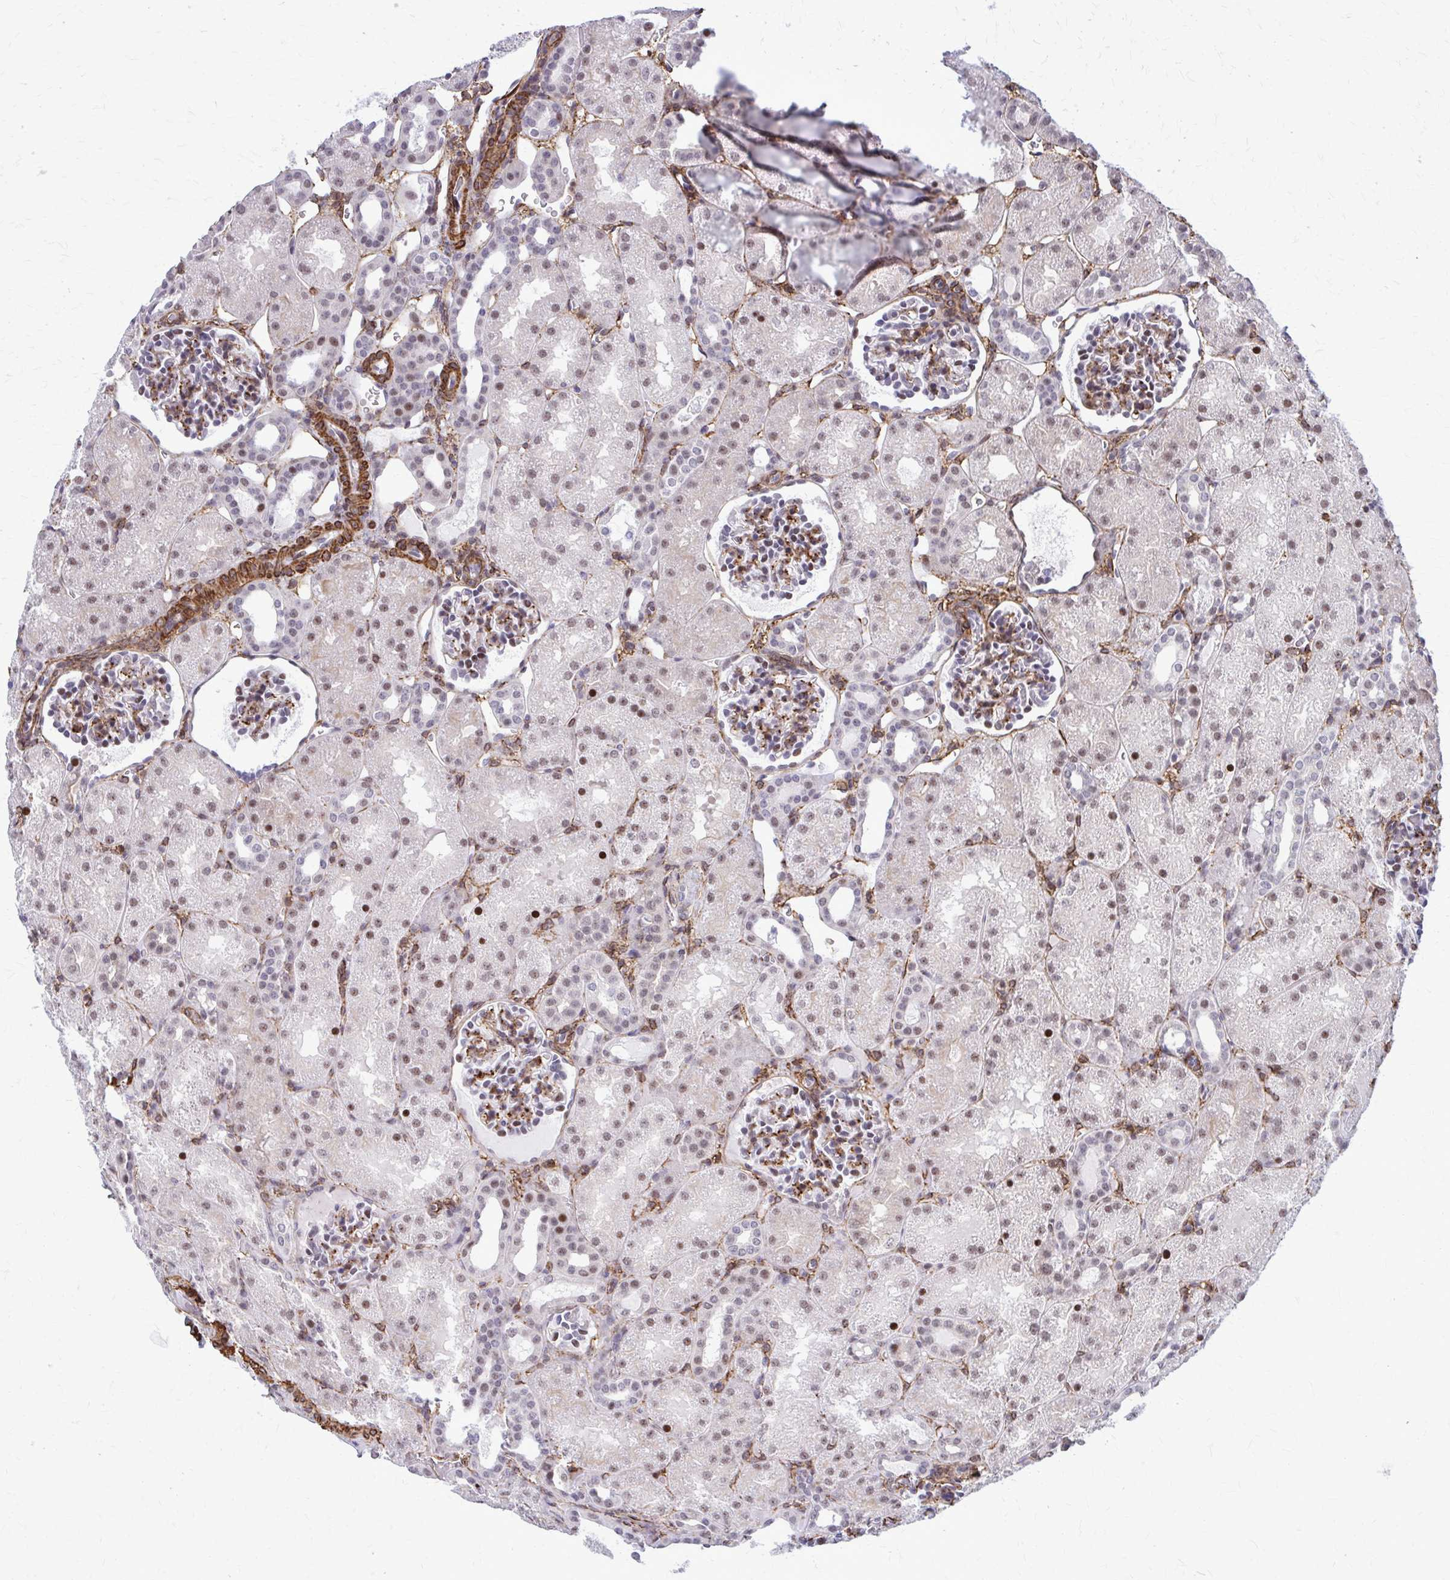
{"staining": {"intensity": "weak", "quantity": "<25%", "location": "nuclear"}, "tissue": "kidney", "cell_type": "Cells in glomeruli", "image_type": "normal", "snomed": [{"axis": "morphology", "description": "Normal tissue, NOS"}, {"axis": "topography", "description": "Kidney"}], "caption": "Immunohistochemistry (IHC) of normal human kidney shows no staining in cells in glomeruli. The staining was performed using DAB (3,3'-diaminobenzidine) to visualize the protein expression in brown, while the nuclei were stained in blue with hematoxylin (Magnification: 20x).", "gene": "NRBF2", "patient": {"sex": "male", "age": 2}}